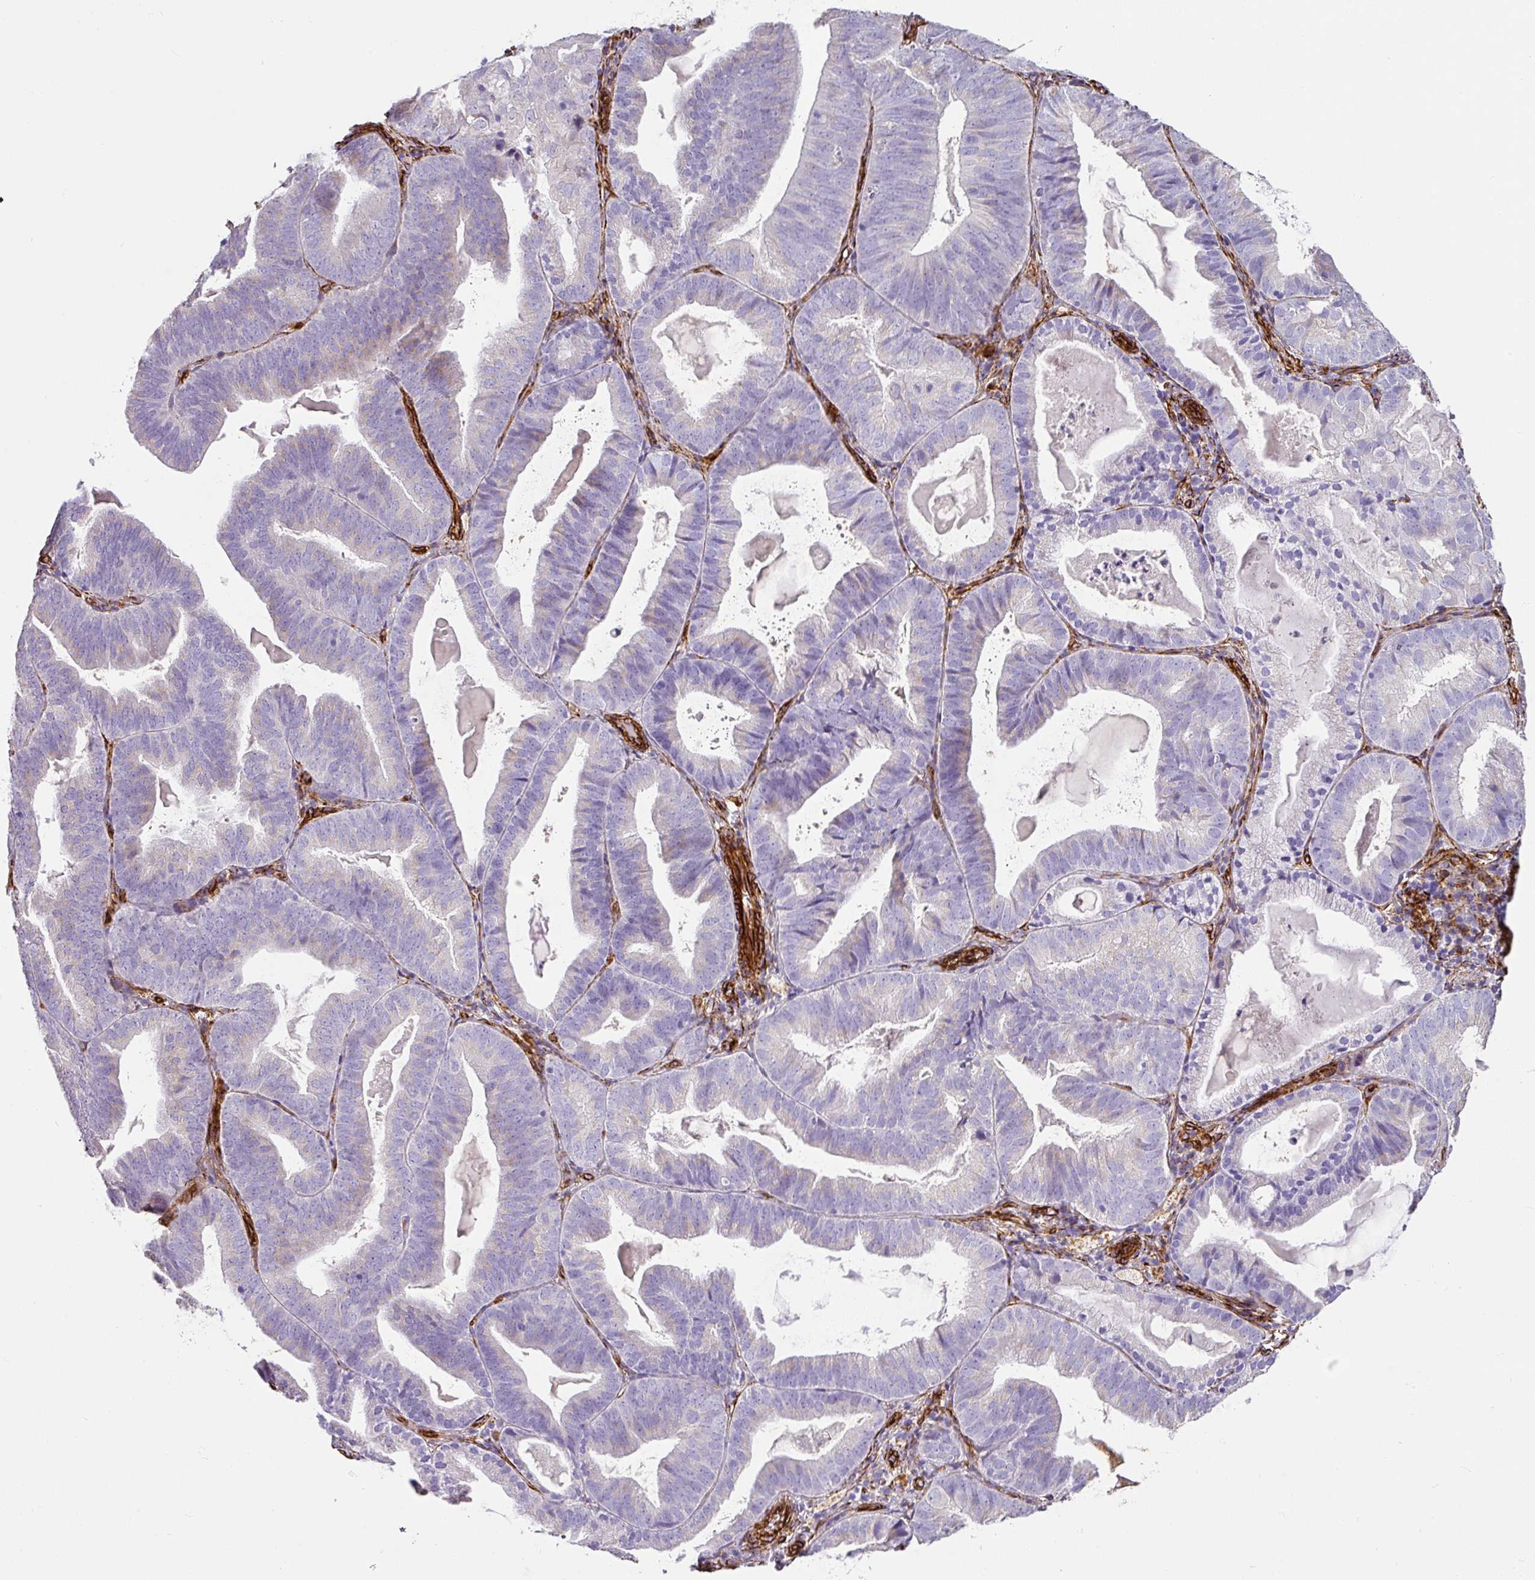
{"staining": {"intensity": "negative", "quantity": "none", "location": "none"}, "tissue": "endometrial cancer", "cell_type": "Tumor cells", "image_type": "cancer", "snomed": [{"axis": "morphology", "description": "Adenocarcinoma, NOS"}, {"axis": "topography", "description": "Endometrium"}], "caption": "A micrograph of human endometrial adenocarcinoma is negative for staining in tumor cells.", "gene": "SLC25A17", "patient": {"sex": "female", "age": 80}}